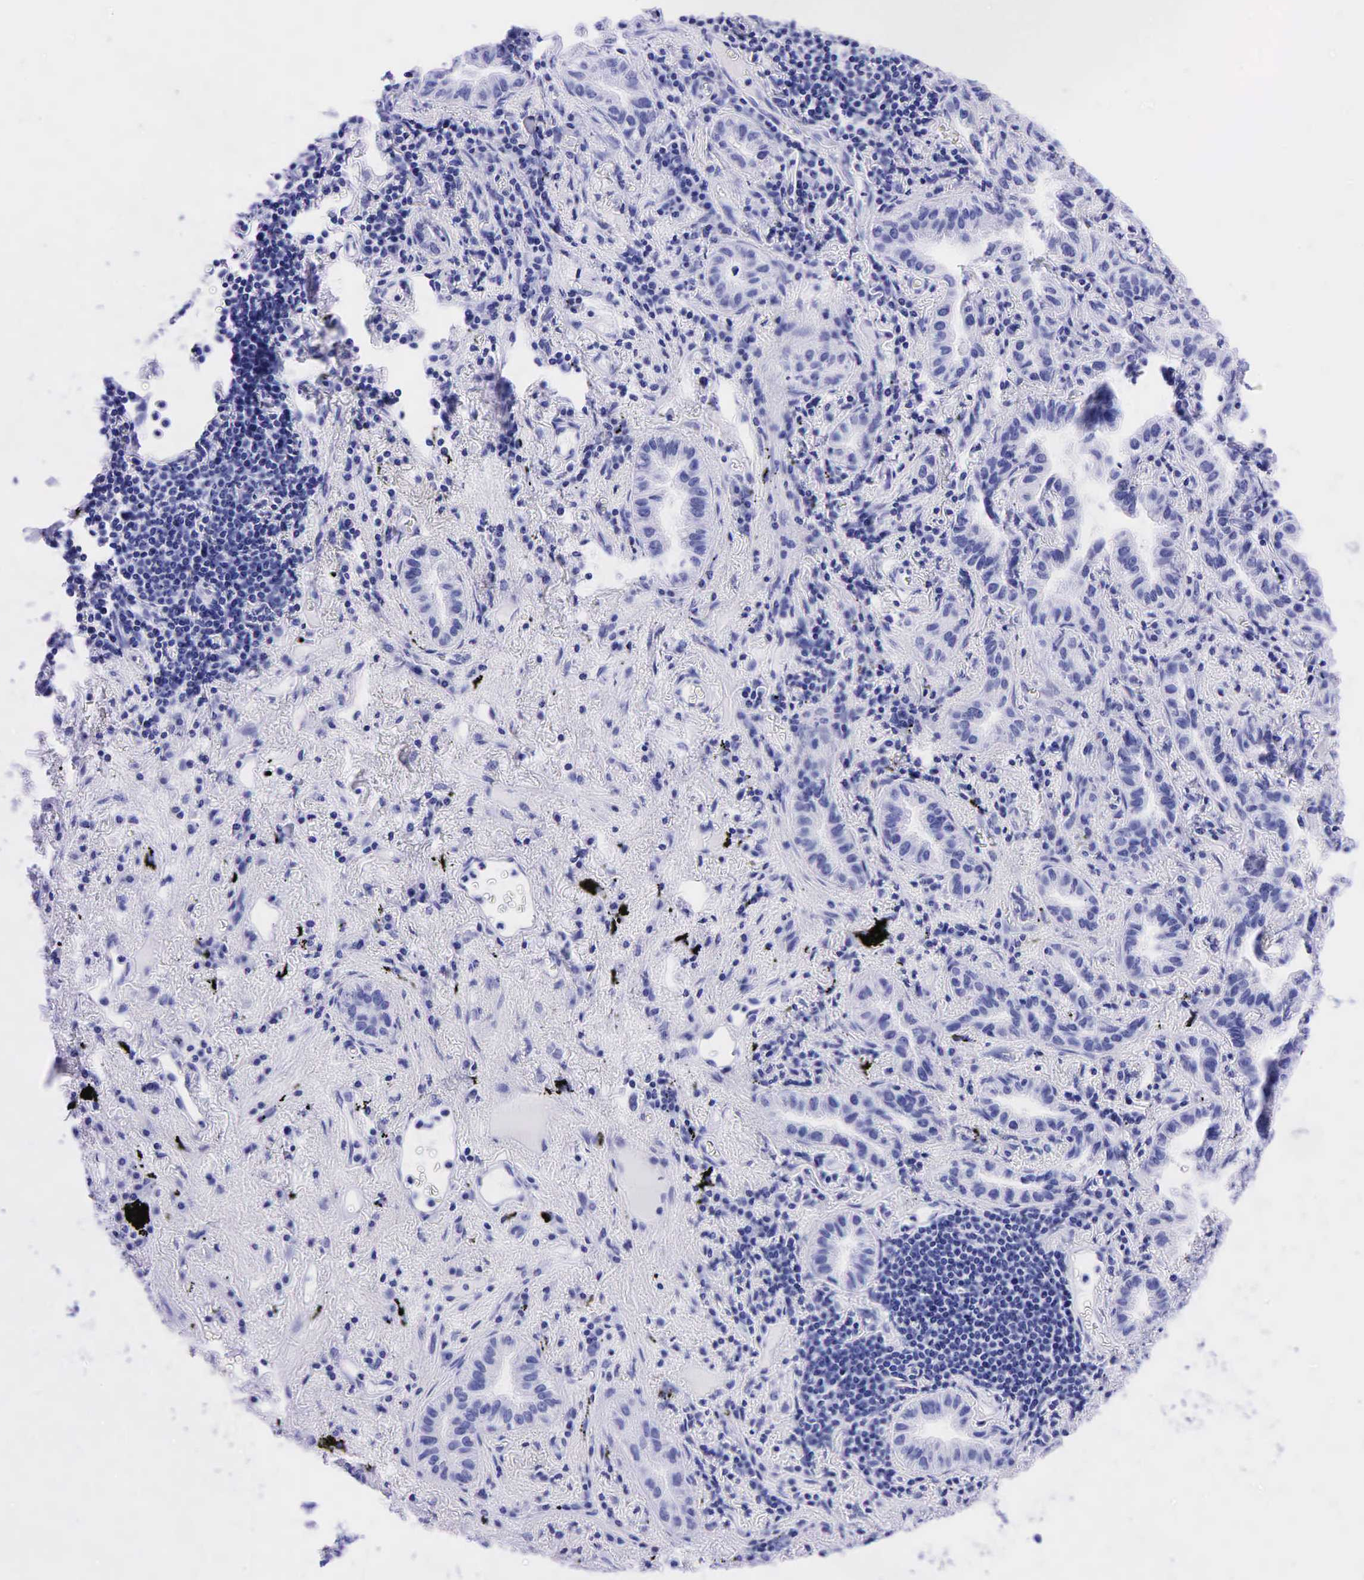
{"staining": {"intensity": "negative", "quantity": "none", "location": "none"}, "tissue": "lung cancer", "cell_type": "Tumor cells", "image_type": "cancer", "snomed": [{"axis": "morphology", "description": "Adenocarcinoma, NOS"}, {"axis": "topography", "description": "Lung"}], "caption": "Immunohistochemical staining of human adenocarcinoma (lung) reveals no significant expression in tumor cells.", "gene": "CHGA", "patient": {"sex": "female", "age": 50}}